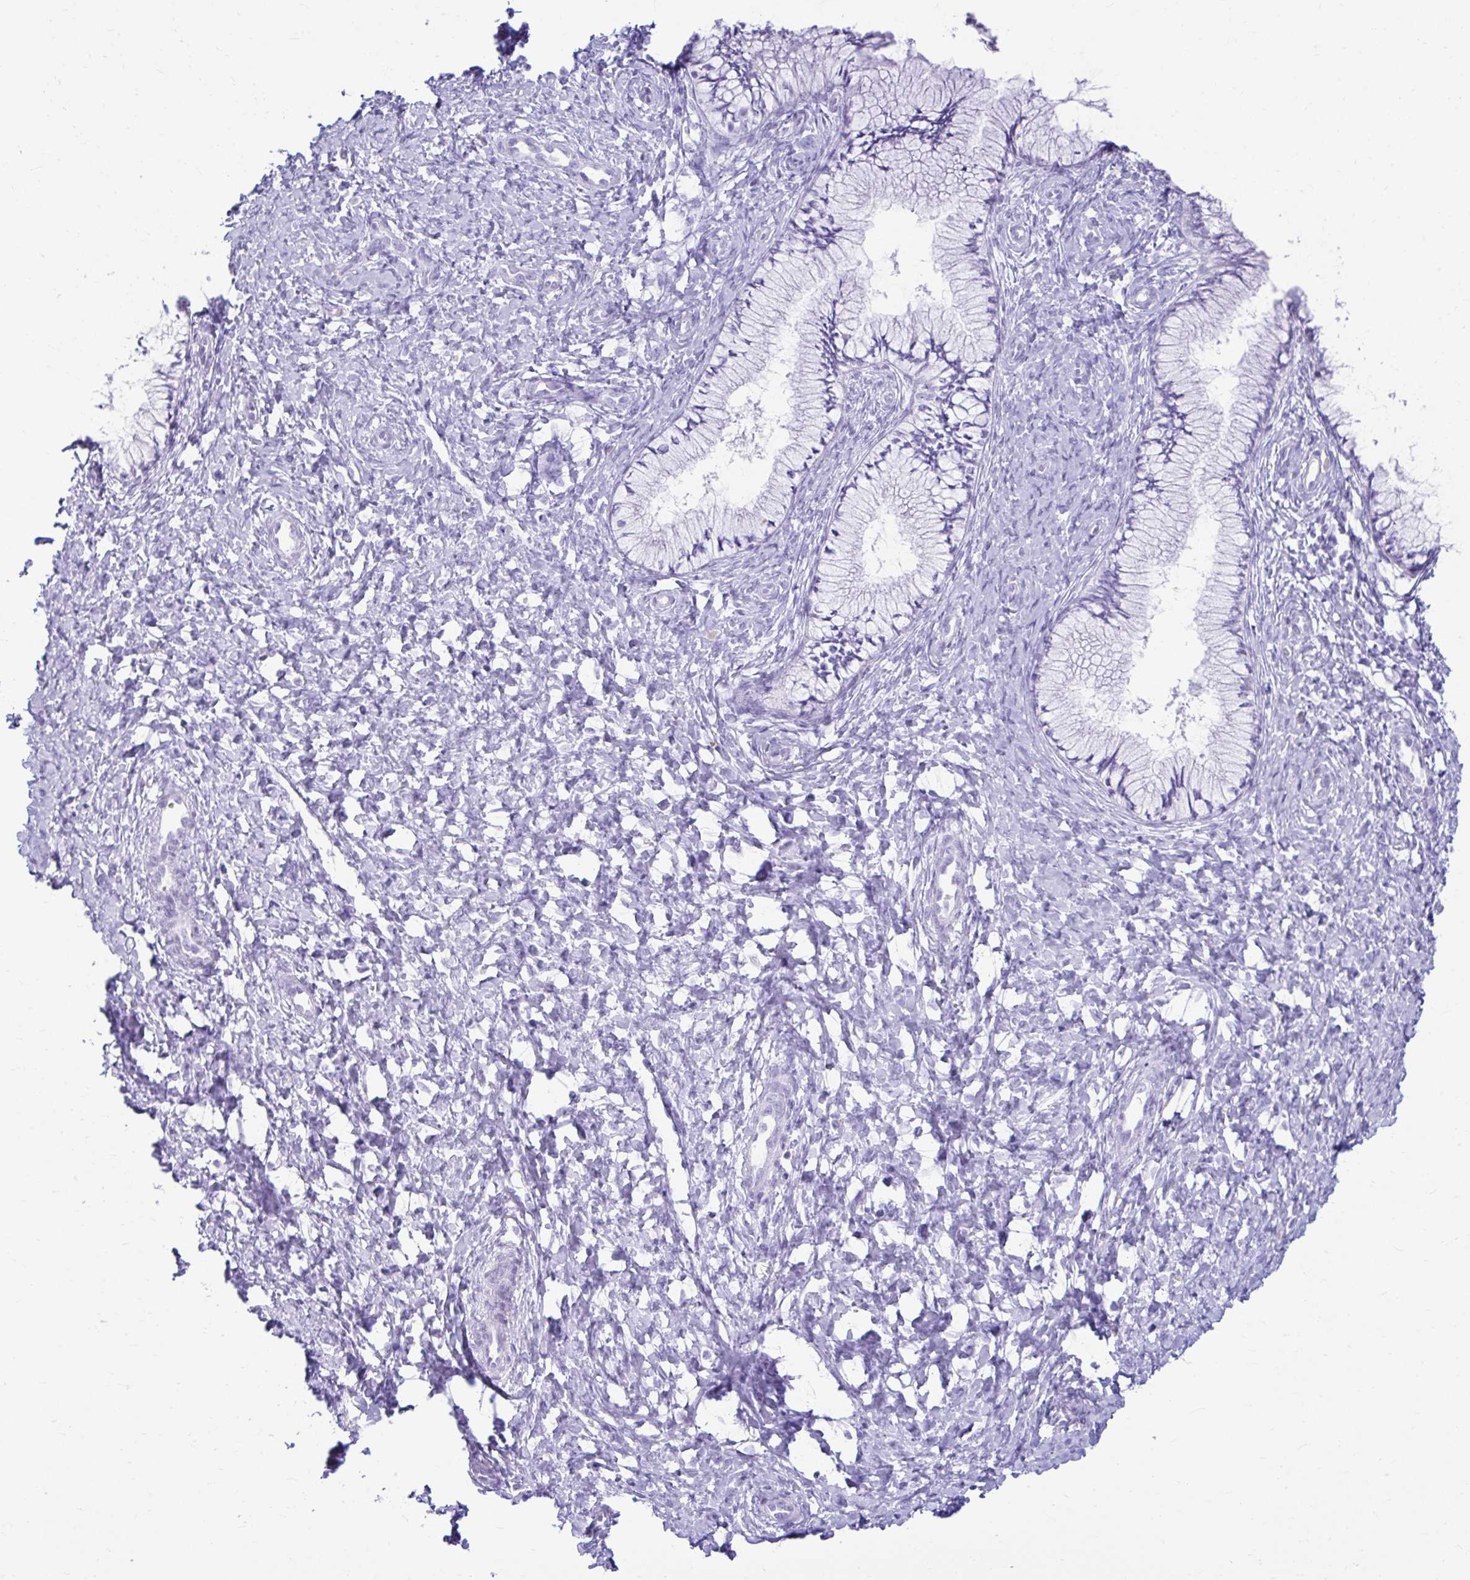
{"staining": {"intensity": "negative", "quantity": "none", "location": "none"}, "tissue": "cervix", "cell_type": "Glandular cells", "image_type": "normal", "snomed": [{"axis": "morphology", "description": "Normal tissue, NOS"}, {"axis": "topography", "description": "Cervix"}], "caption": "The photomicrograph demonstrates no staining of glandular cells in normal cervix. (DAB (3,3'-diaminobenzidine) IHC visualized using brightfield microscopy, high magnification).", "gene": "ATP4B", "patient": {"sex": "female", "age": 37}}